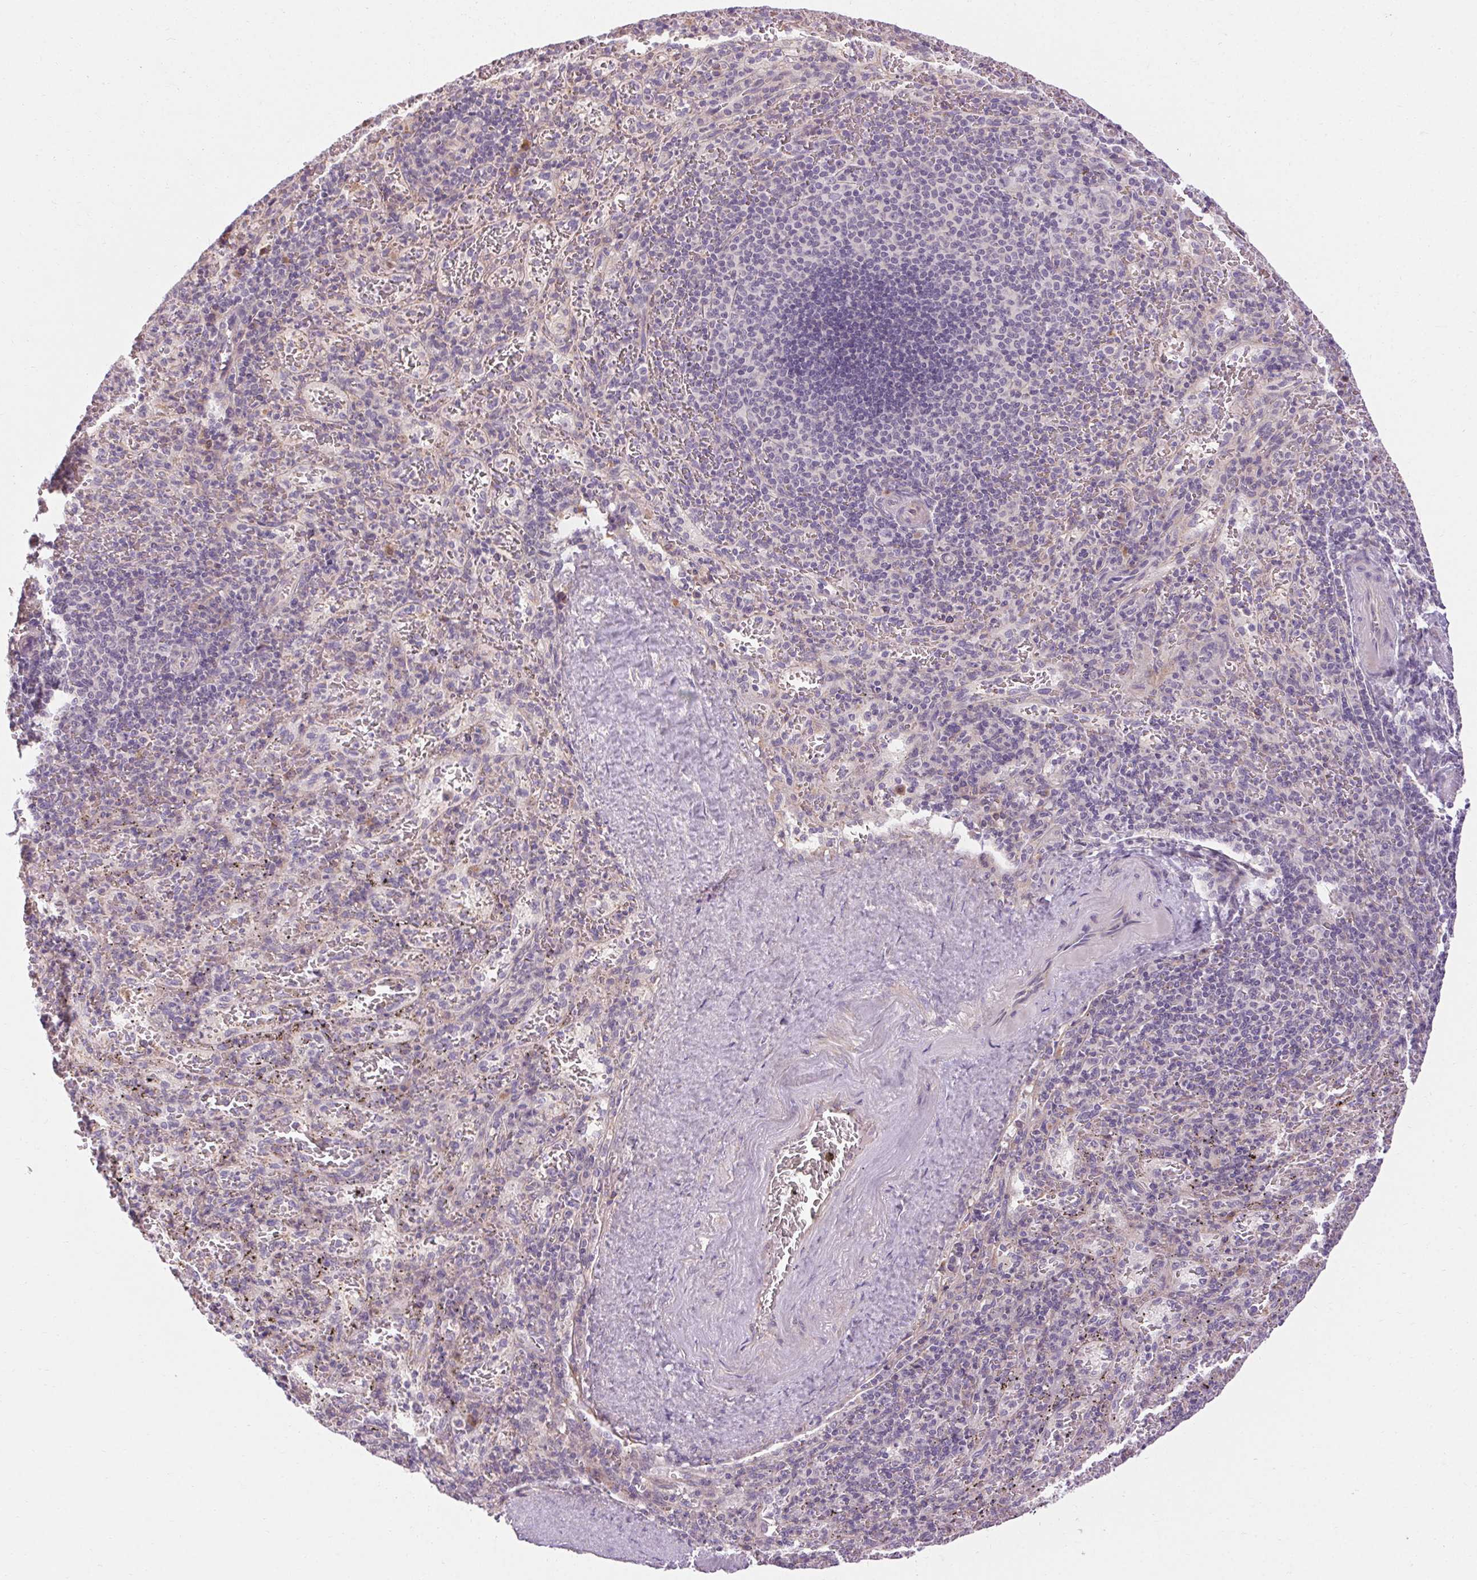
{"staining": {"intensity": "negative", "quantity": "none", "location": "none"}, "tissue": "spleen", "cell_type": "Cells in red pulp", "image_type": "normal", "snomed": [{"axis": "morphology", "description": "Normal tissue, NOS"}, {"axis": "topography", "description": "Spleen"}], "caption": "The immunohistochemistry histopathology image has no significant expression in cells in red pulp of spleen. (DAB (3,3'-diaminobenzidine) immunohistochemistry with hematoxylin counter stain).", "gene": "TMEM52B", "patient": {"sex": "male", "age": 57}}